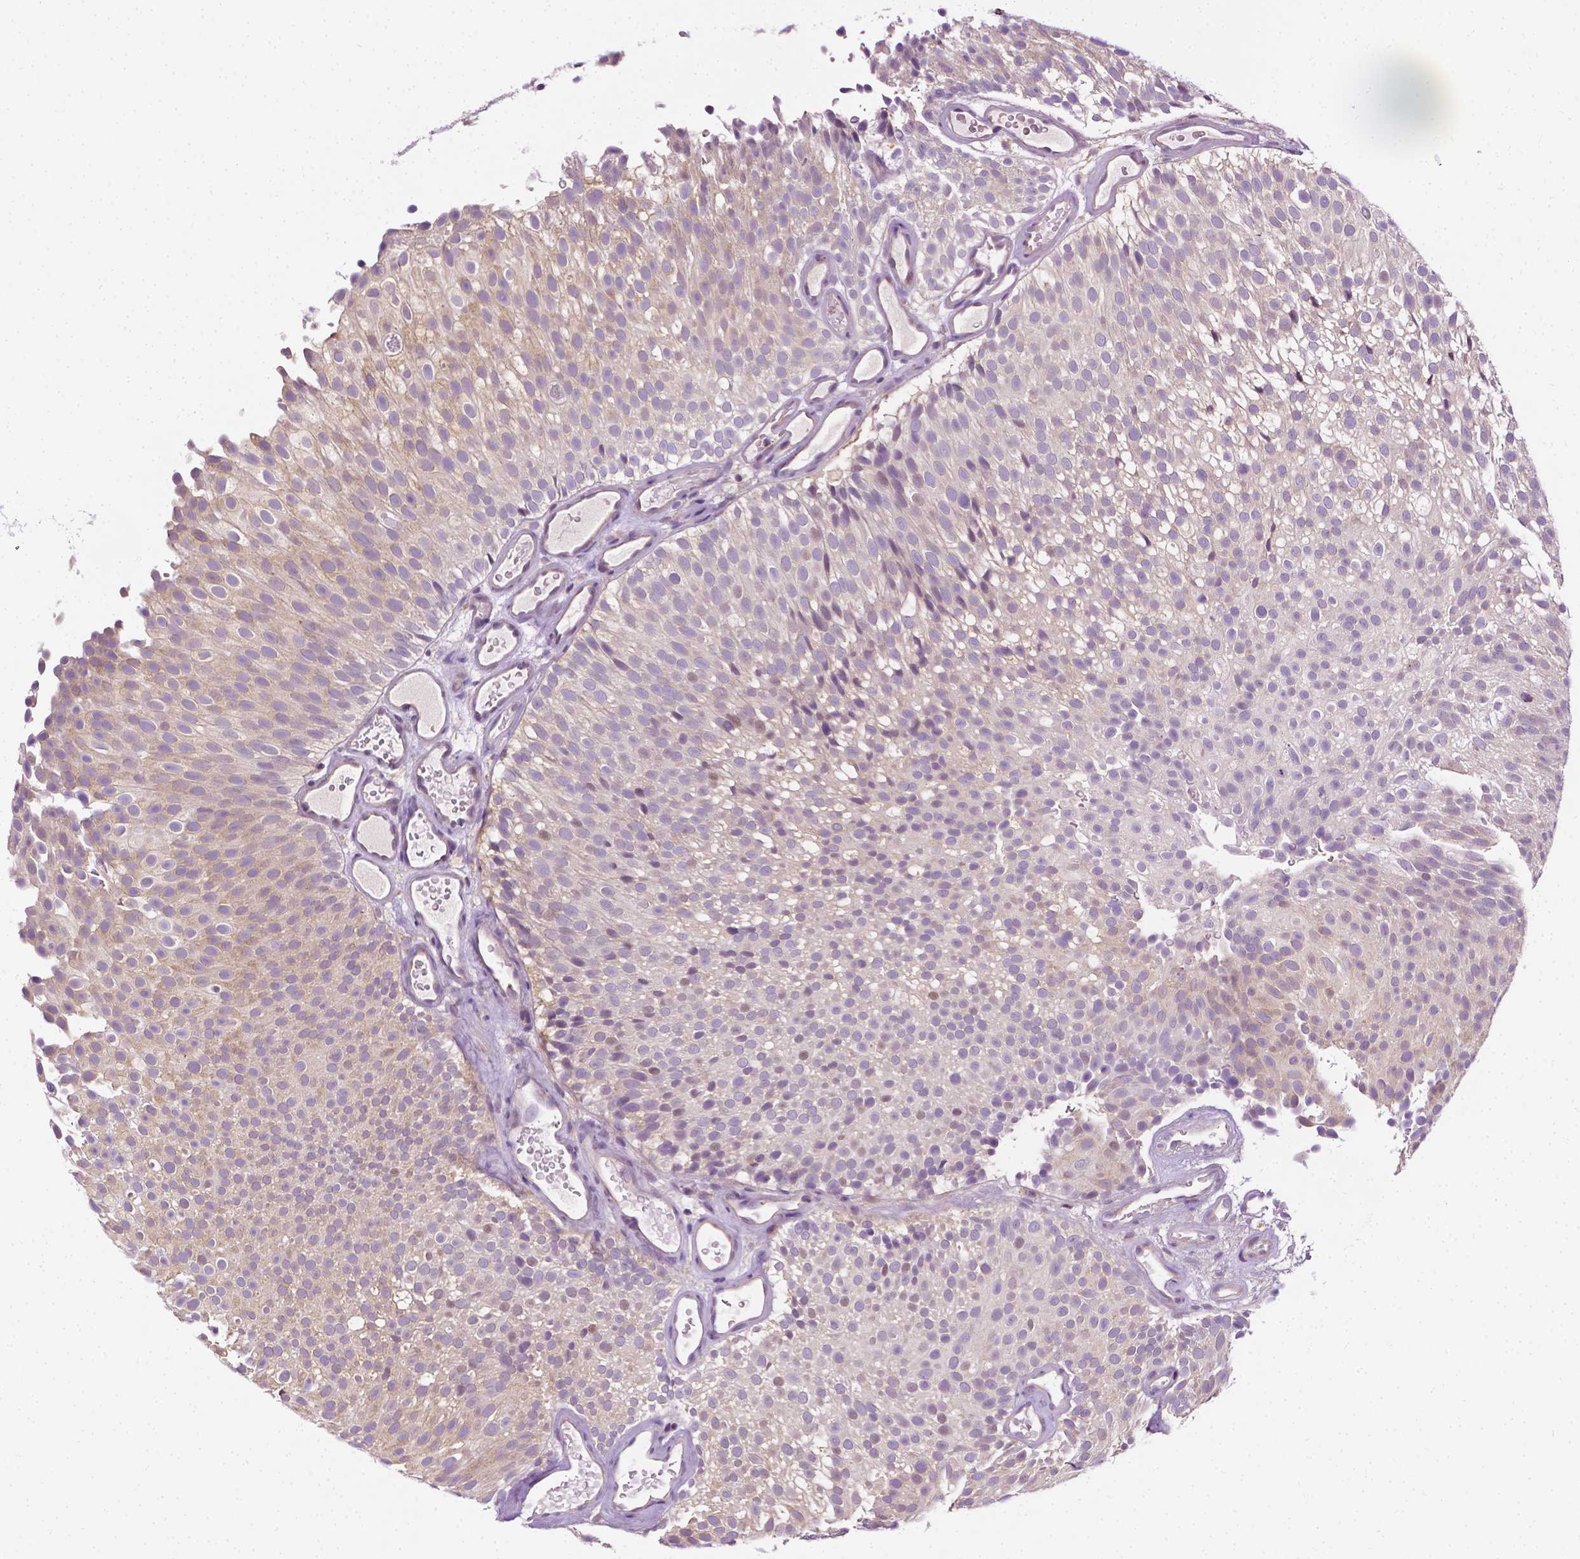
{"staining": {"intensity": "weak", "quantity": "<25%", "location": "cytoplasmic/membranous"}, "tissue": "urothelial cancer", "cell_type": "Tumor cells", "image_type": "cancer", "snomed": [{"axis": "morphology", "description": "Urothelial carcinoma, Low grade"}, {"axis": "topography", "description": "Urinary bladder"}], "caption": "Tumor cells show no significant protein staining in urothelial carcinoma (low-grade).", "gene": "MCOLN3", "patient": {"sex": "male", "age": 78}}